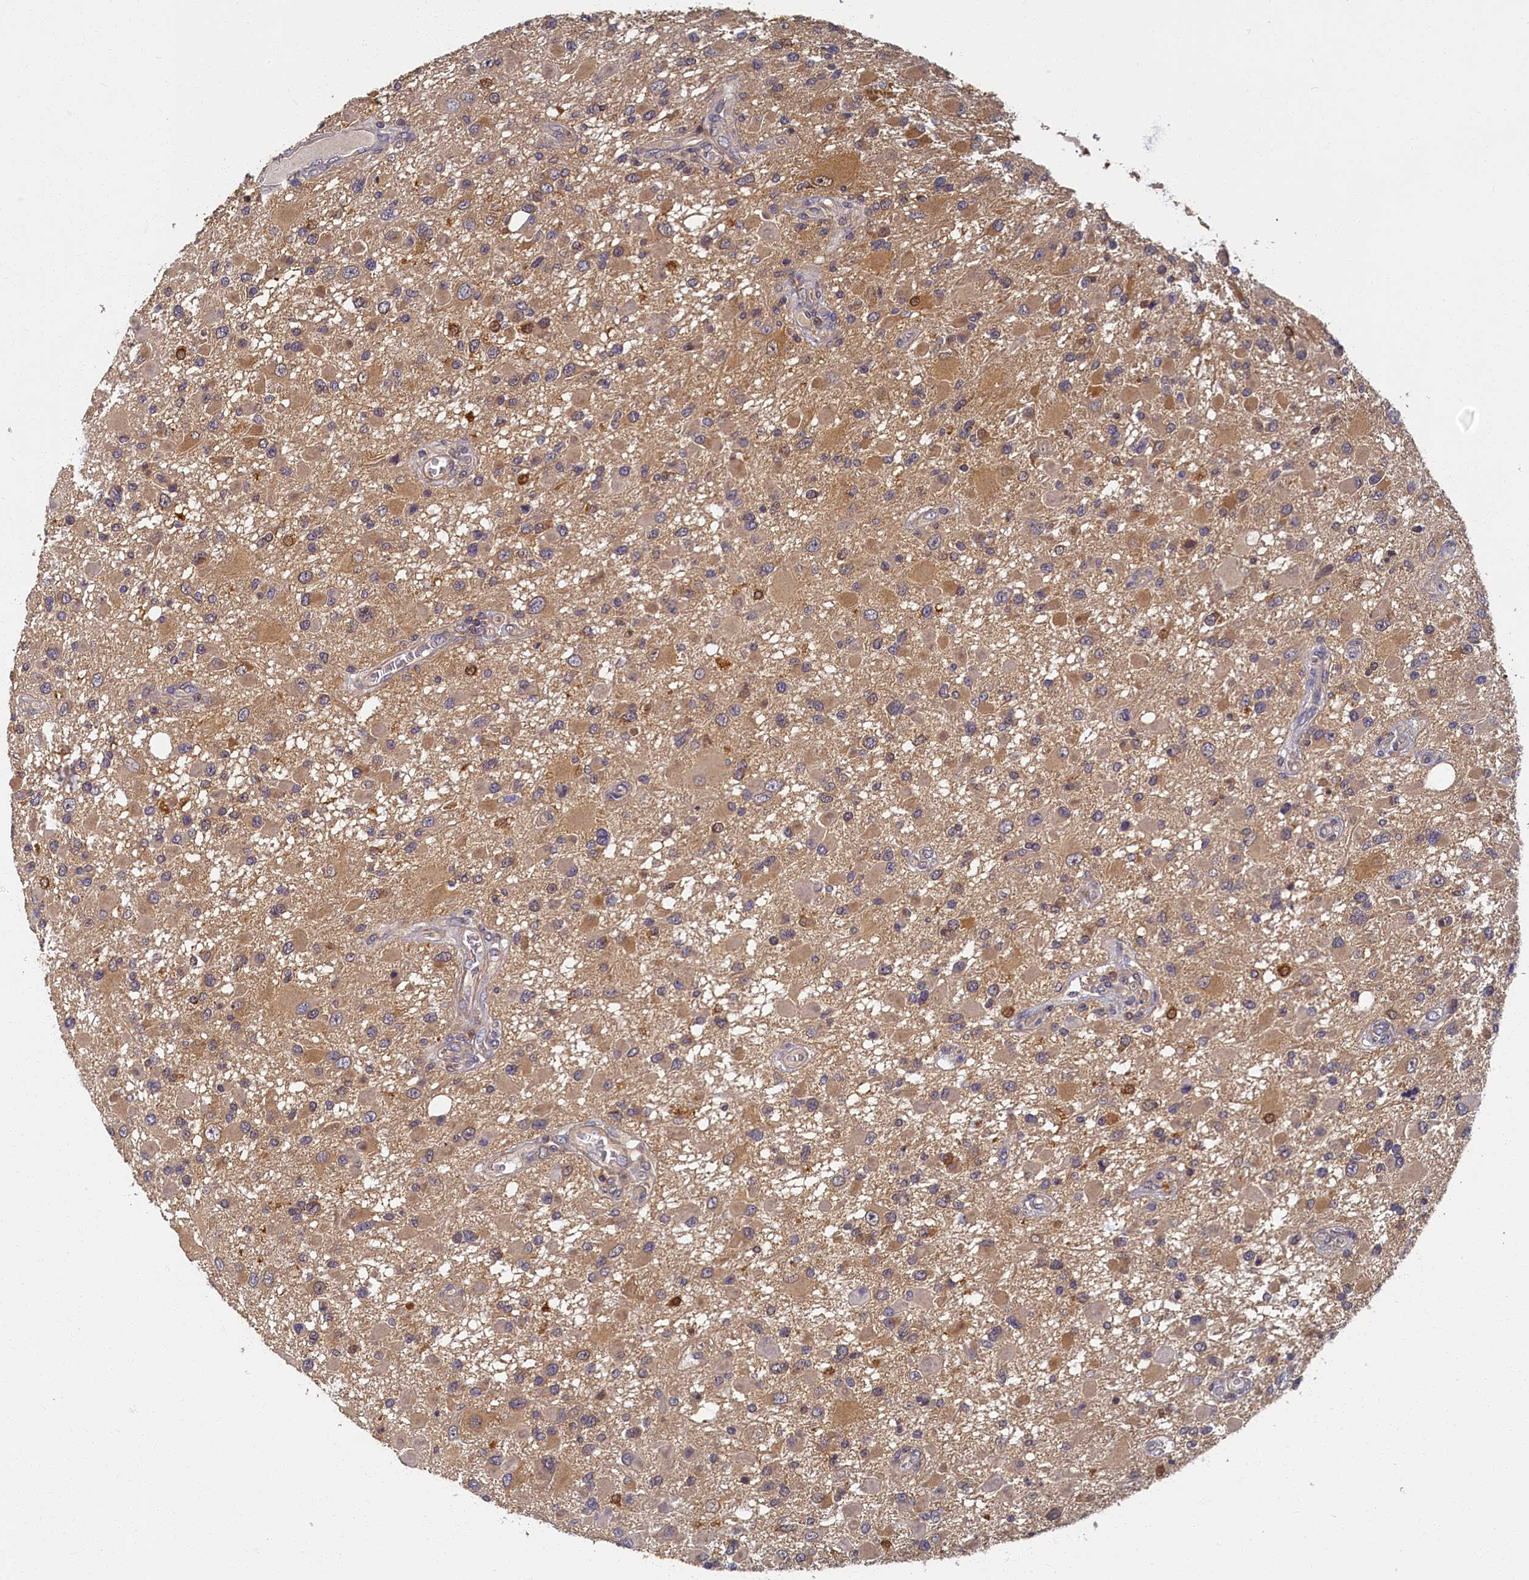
{"staining": {"intensity": "moderate", "quantity": ">75%", "location": "cytoplasmic/membranous"}, "tissue": "glioma", "cell_type": "Tumor cells", "image_type": "cancer", "snomed": [{"axis": "morphology", "description": "Glioma, malignant, High grade"}, {"axis": "topography", "description": "Brain"}], "caption": "Moderate cytoplasmic/membranous protein positivity is identified in about >75% of tumor cells in malignant glioma (high-grade).", "gene": "TBCB", "patient": {"sex": "male", "age": 53}}